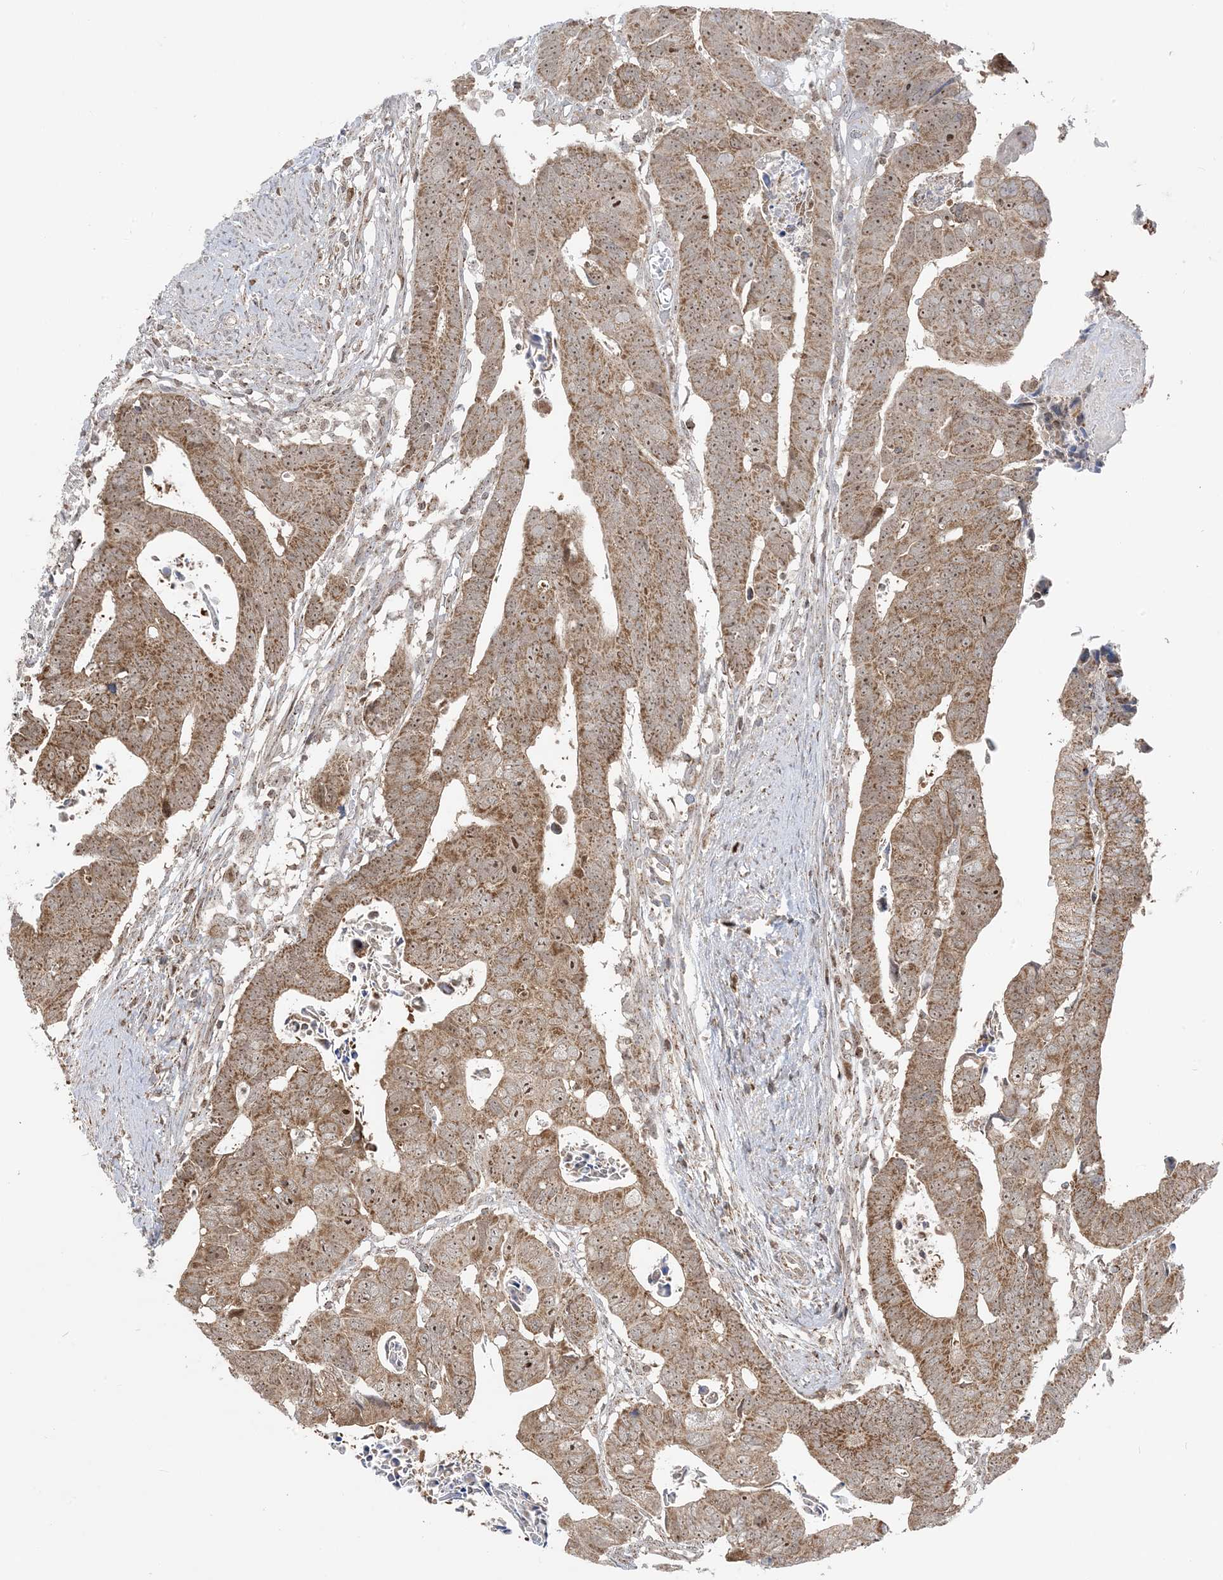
{"staining": {"intensity": "moderate", "quantity": ">75%", "location": "cytoplasmic/membranous,nuclear"}, "tissue": "colorectal cancer", "cell_type": "Tumor cells", "image_type": "cancer", "snomed": [{"axis": "morphology", "description": "Adenocarcinoma, NOS"}, {"axis": "topography", "description": "Rectum"}], "caption": "Immunohistochemistry (IHC) (DAB) staining of human colorectal cancer (adenocarcinoma) demonstrates moderate cytoplasmic/membranous and nuclear protein positivity in approximately >75% of tumor cells.", "gene": "MAPKBP1", "patient": {"sex": "female", "age": 65}}